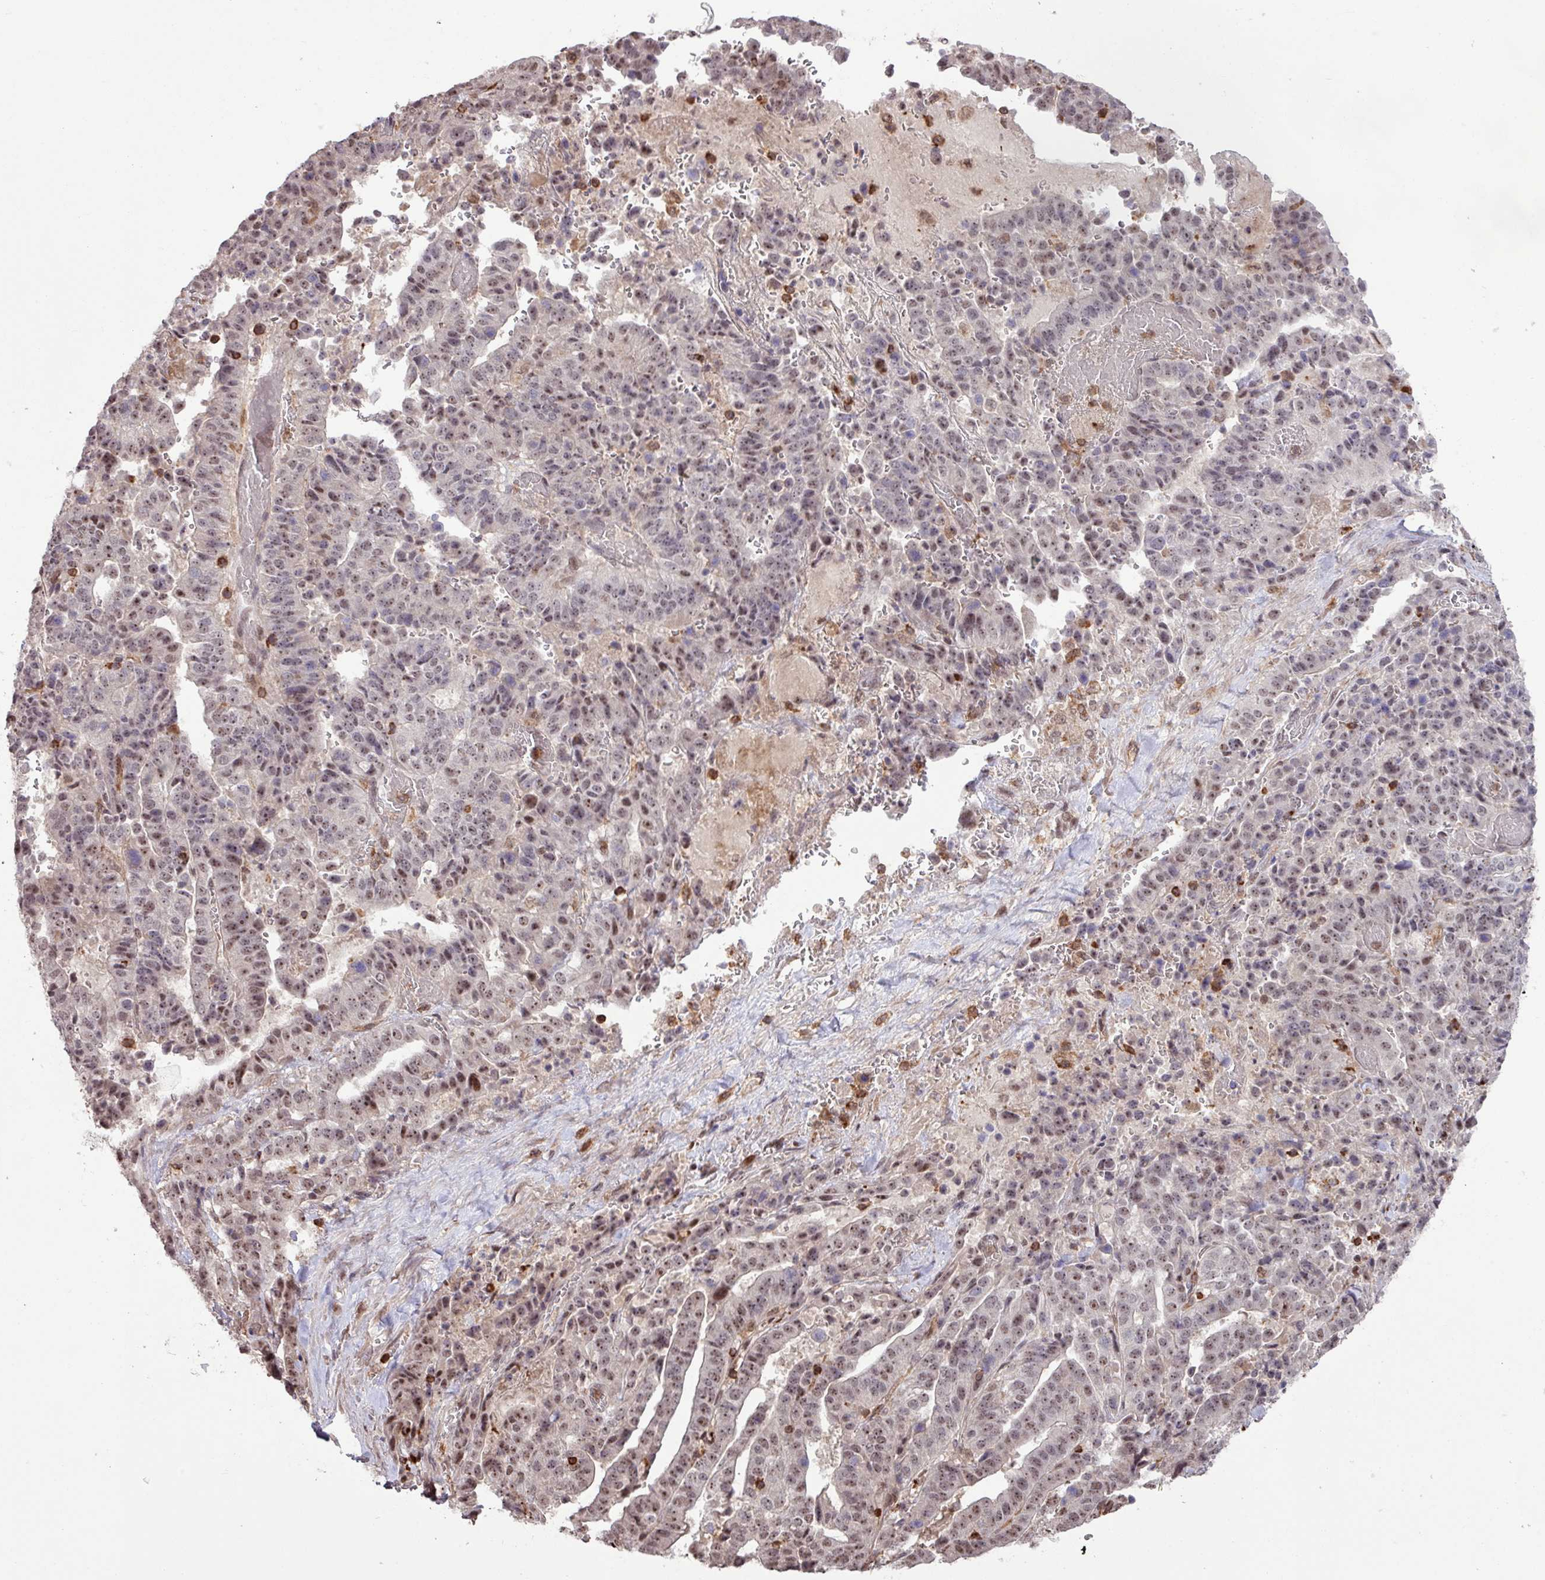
{"staining": {"intensity": "weak", "quantity": "25%-75%", "location": "nuclear"}, "tissue": "stomach cancer", "cell_type": "Tumor cells", "image_type": "cancer", "snomed": [{"axis": "morphology", "description": "Adenocarcinoma, NOS"}, {"axis": "topography", "description": "Stomach"}], "caption": "Brown immunohistochemical staining in human stomach cancer displays weak nuclear expression in about 25%-75% of tumor cells.", "gene": "GON7", "patient": {"sex": "male", "age": 48}}